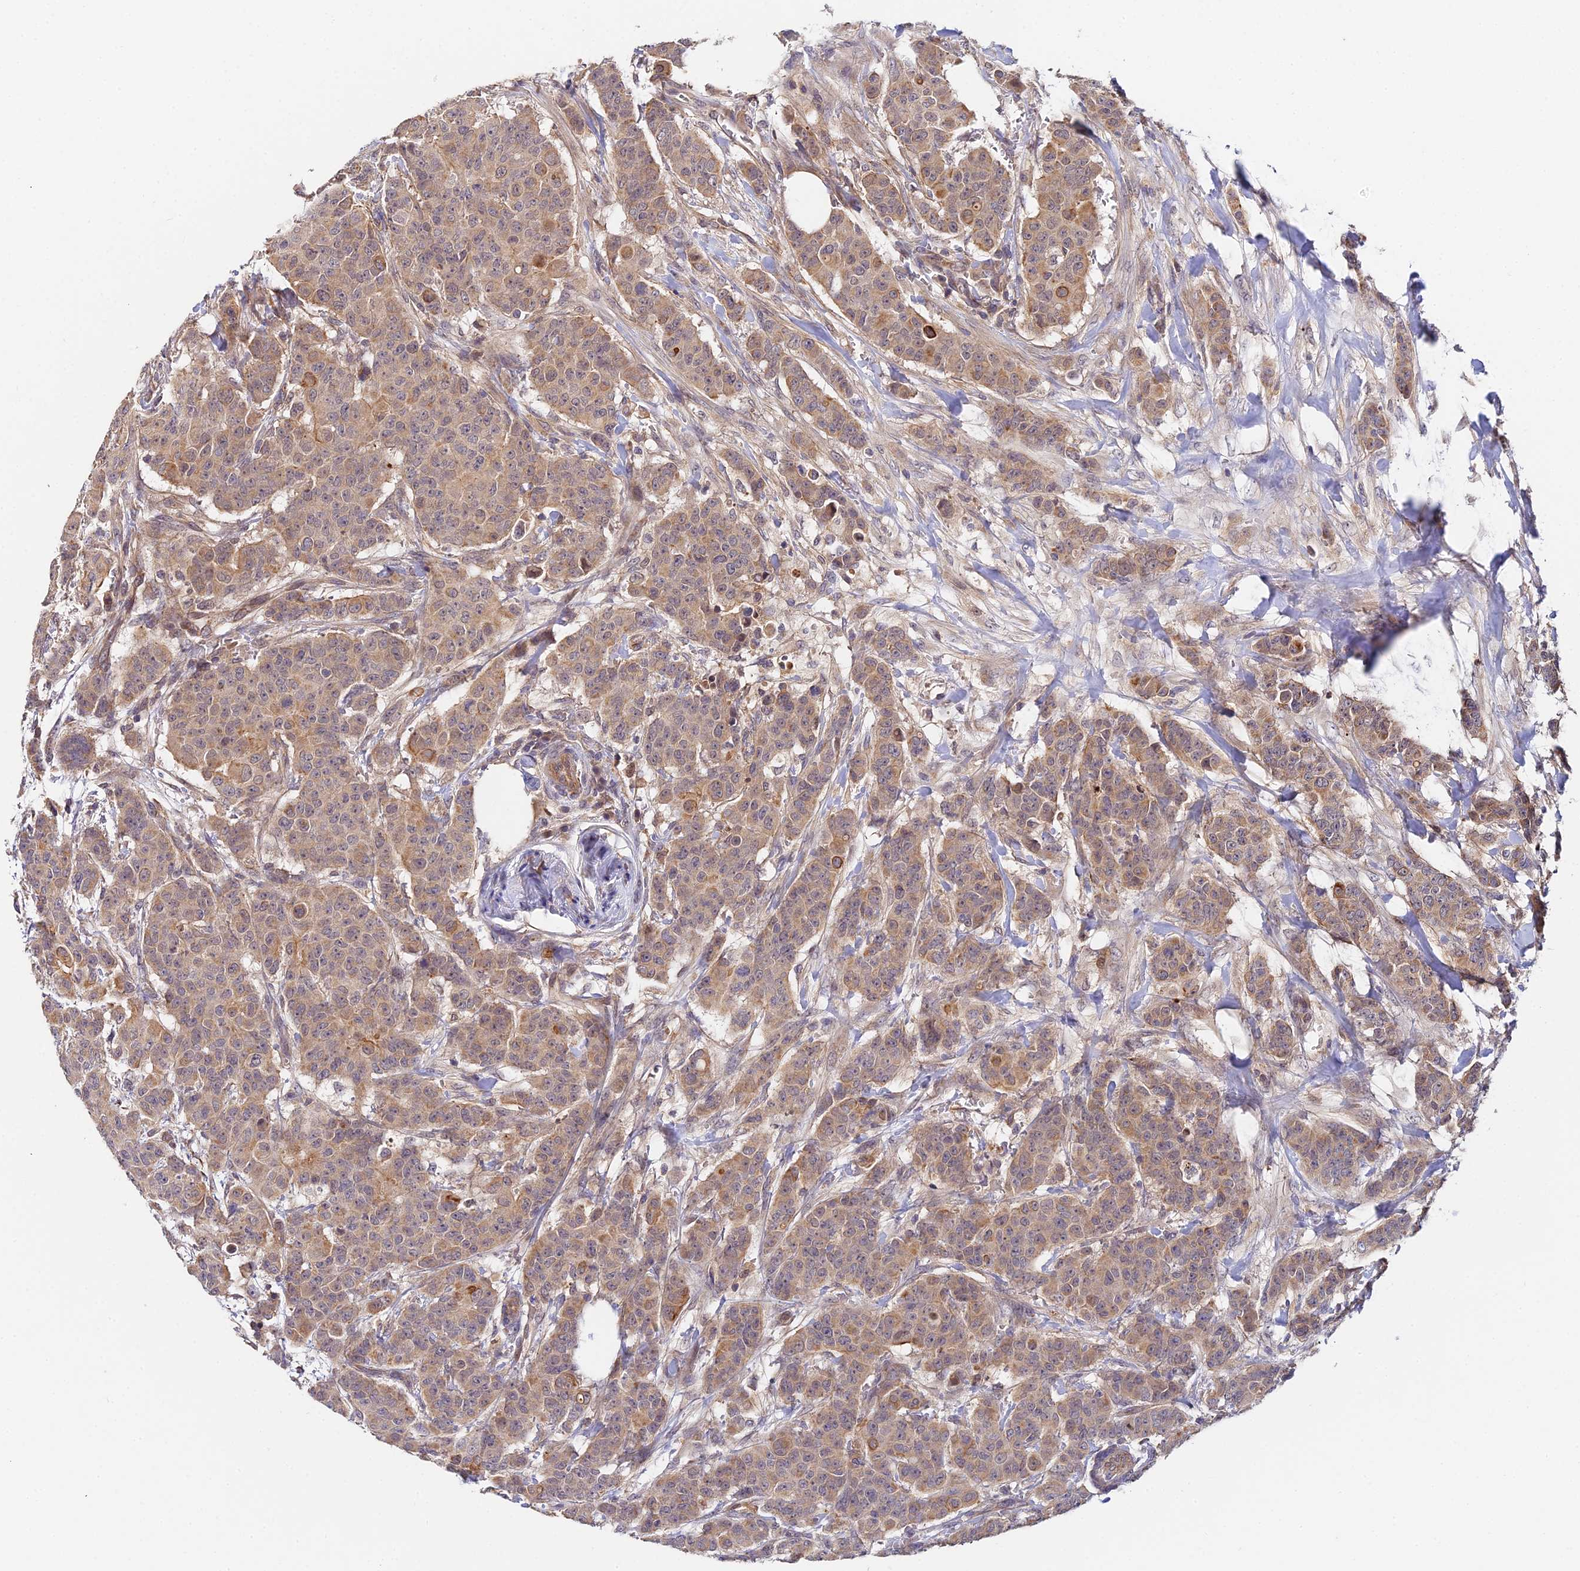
{"staining": {"intensity": "moderate", "quantity": ">75%", "location": "cytoplasmic/membranous"}, "tissue": "breast cancer", "cell_type": "Tumor cells", "image_type": "cancer", "snomed": [{"axis": "morphology", "description": "Duct carcinoma"}, {"axis": "topography", "description": "Breast"}], "caption": "High-power microscopy captured an immunohistochemistry photomicrograph of breast invasive ductal carcinoma, revealing moderate cytoplasmic/membranous staining in about >75% of tumor cells.", "gene": "ZBED8", "patient": {"sex": "female", "age": 40}}